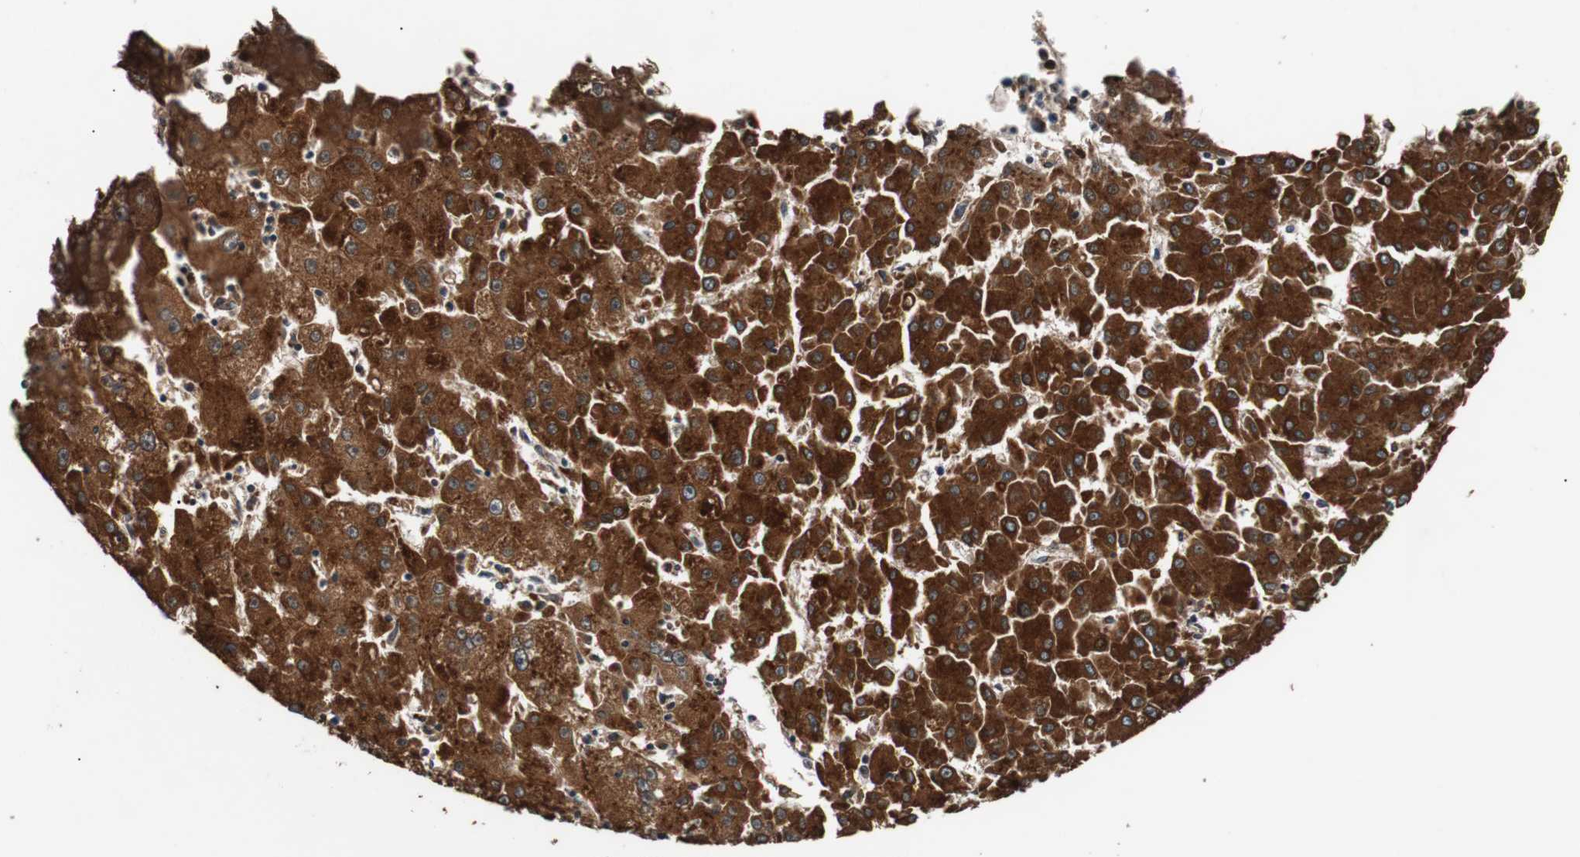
{"staining": {"intensity": "strong", "quantity": ">75%", "location": "cytoplasmic/membranous"}, "tissue": "liver cancer", "cell_type": "Tumor cells", "image_type": "cancer", "snomed": [{"axis": "morphology", "description": "Carcinoma, Hepatocellular, NOS"}, {"axis": "topography", "description": "Liver"}], "caption": "Human liver cancer stained with a protein marker shows strong staining in tumor cells.", "gene": "USP31", "patient": {"sex": "male", "age": 72}}